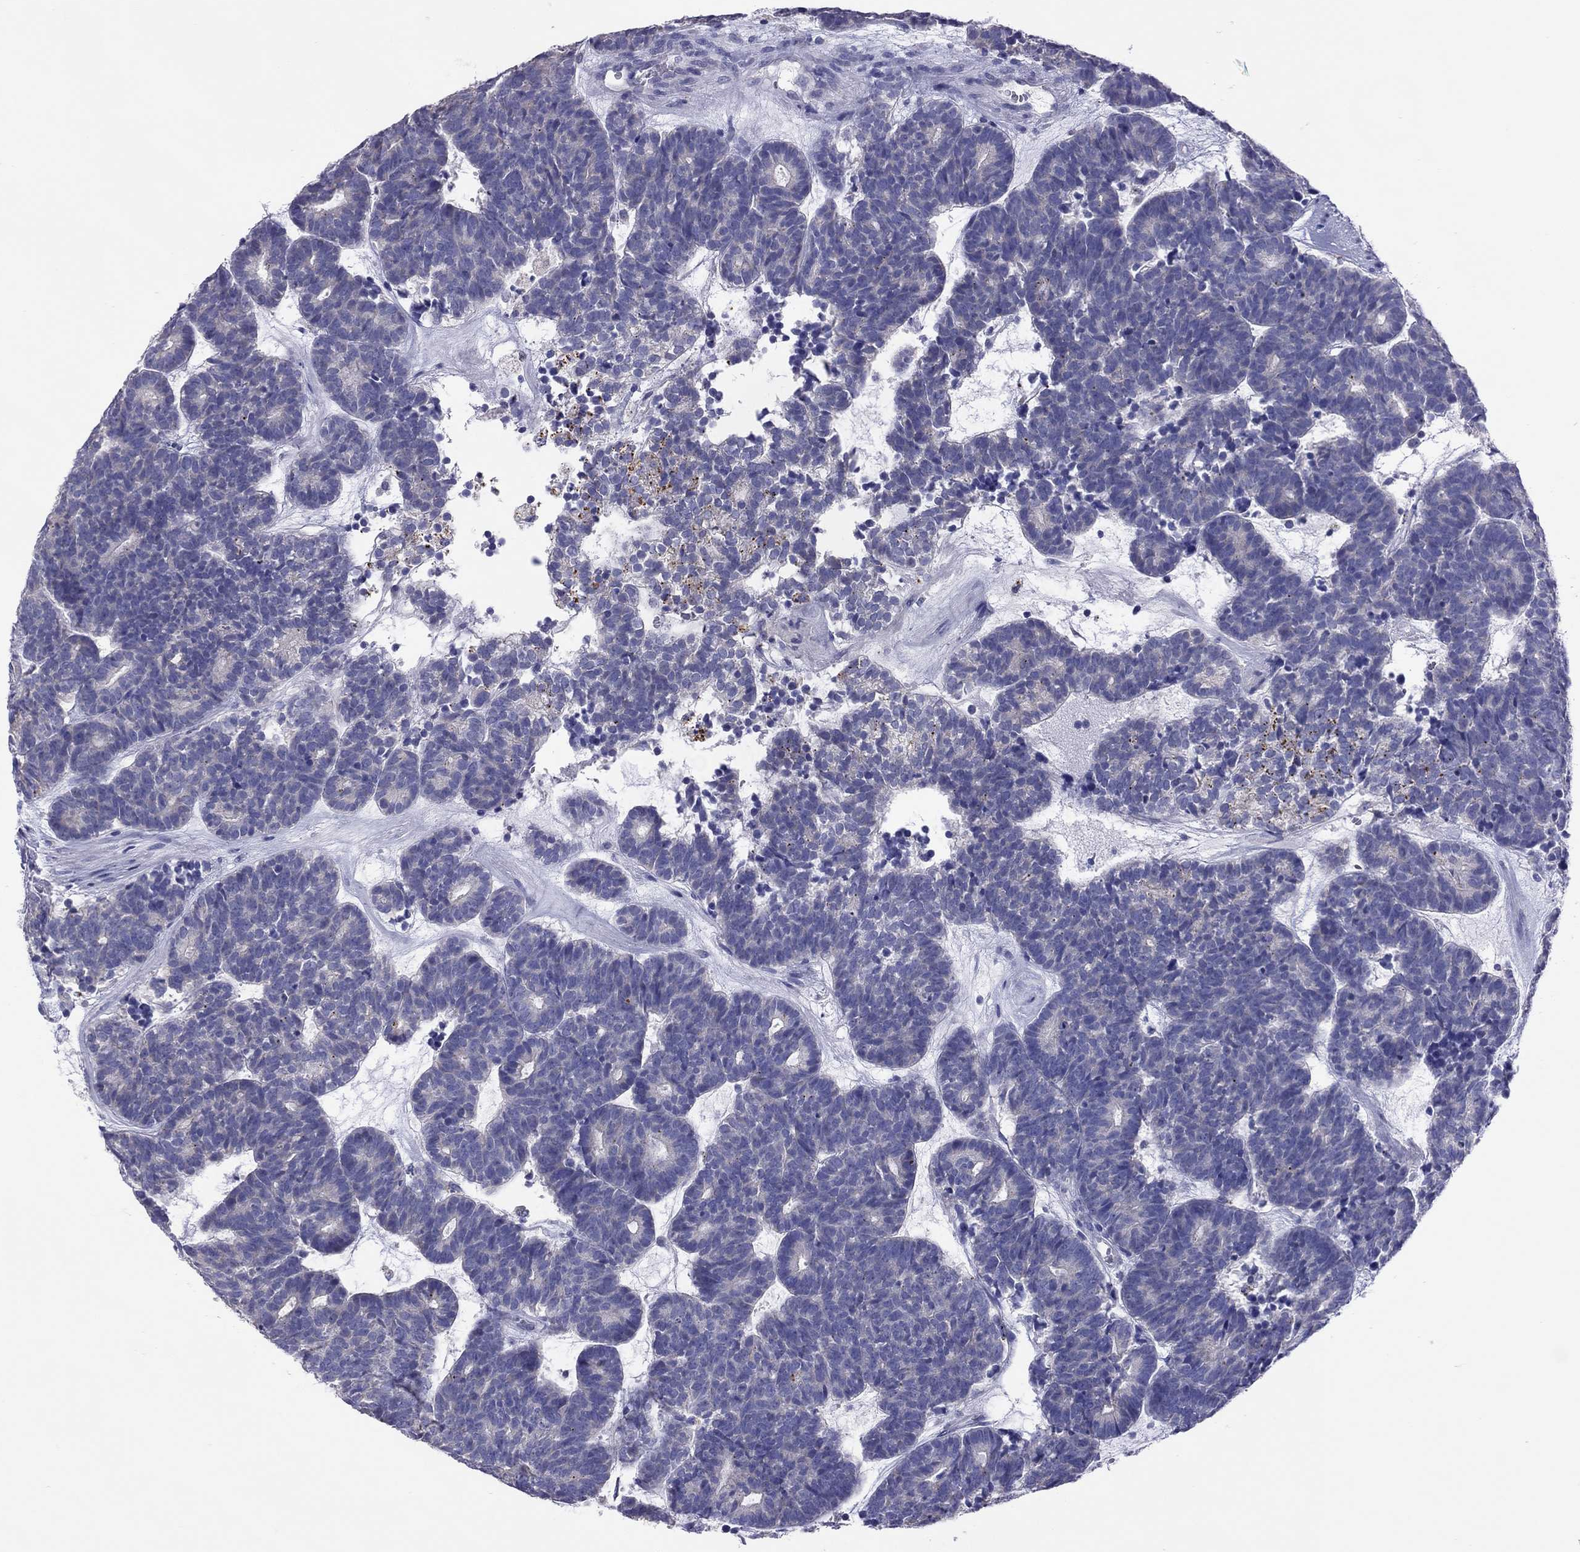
{"staining": {"intensity": "negative", "quantity": "none", "location": "none"}, "tissue": "head and neck cancer", "cell_type": "Tumor cells", "image_type": "cancer", "snomed": [{"axis": "morphology", "description": "Adenocarcinoma, NOS"}, {"axis": "topography", "description": "Head-Neck"}], "caption": "This image is of adenocarcinoma (head and neck) stained with immunohistochemistry to label a protein in brown with the nuclei are counter-stained blue. There is no positivity in tumor cells.", "gene": "COL9A1", "patient": {"sex": "female", "age": 81}}